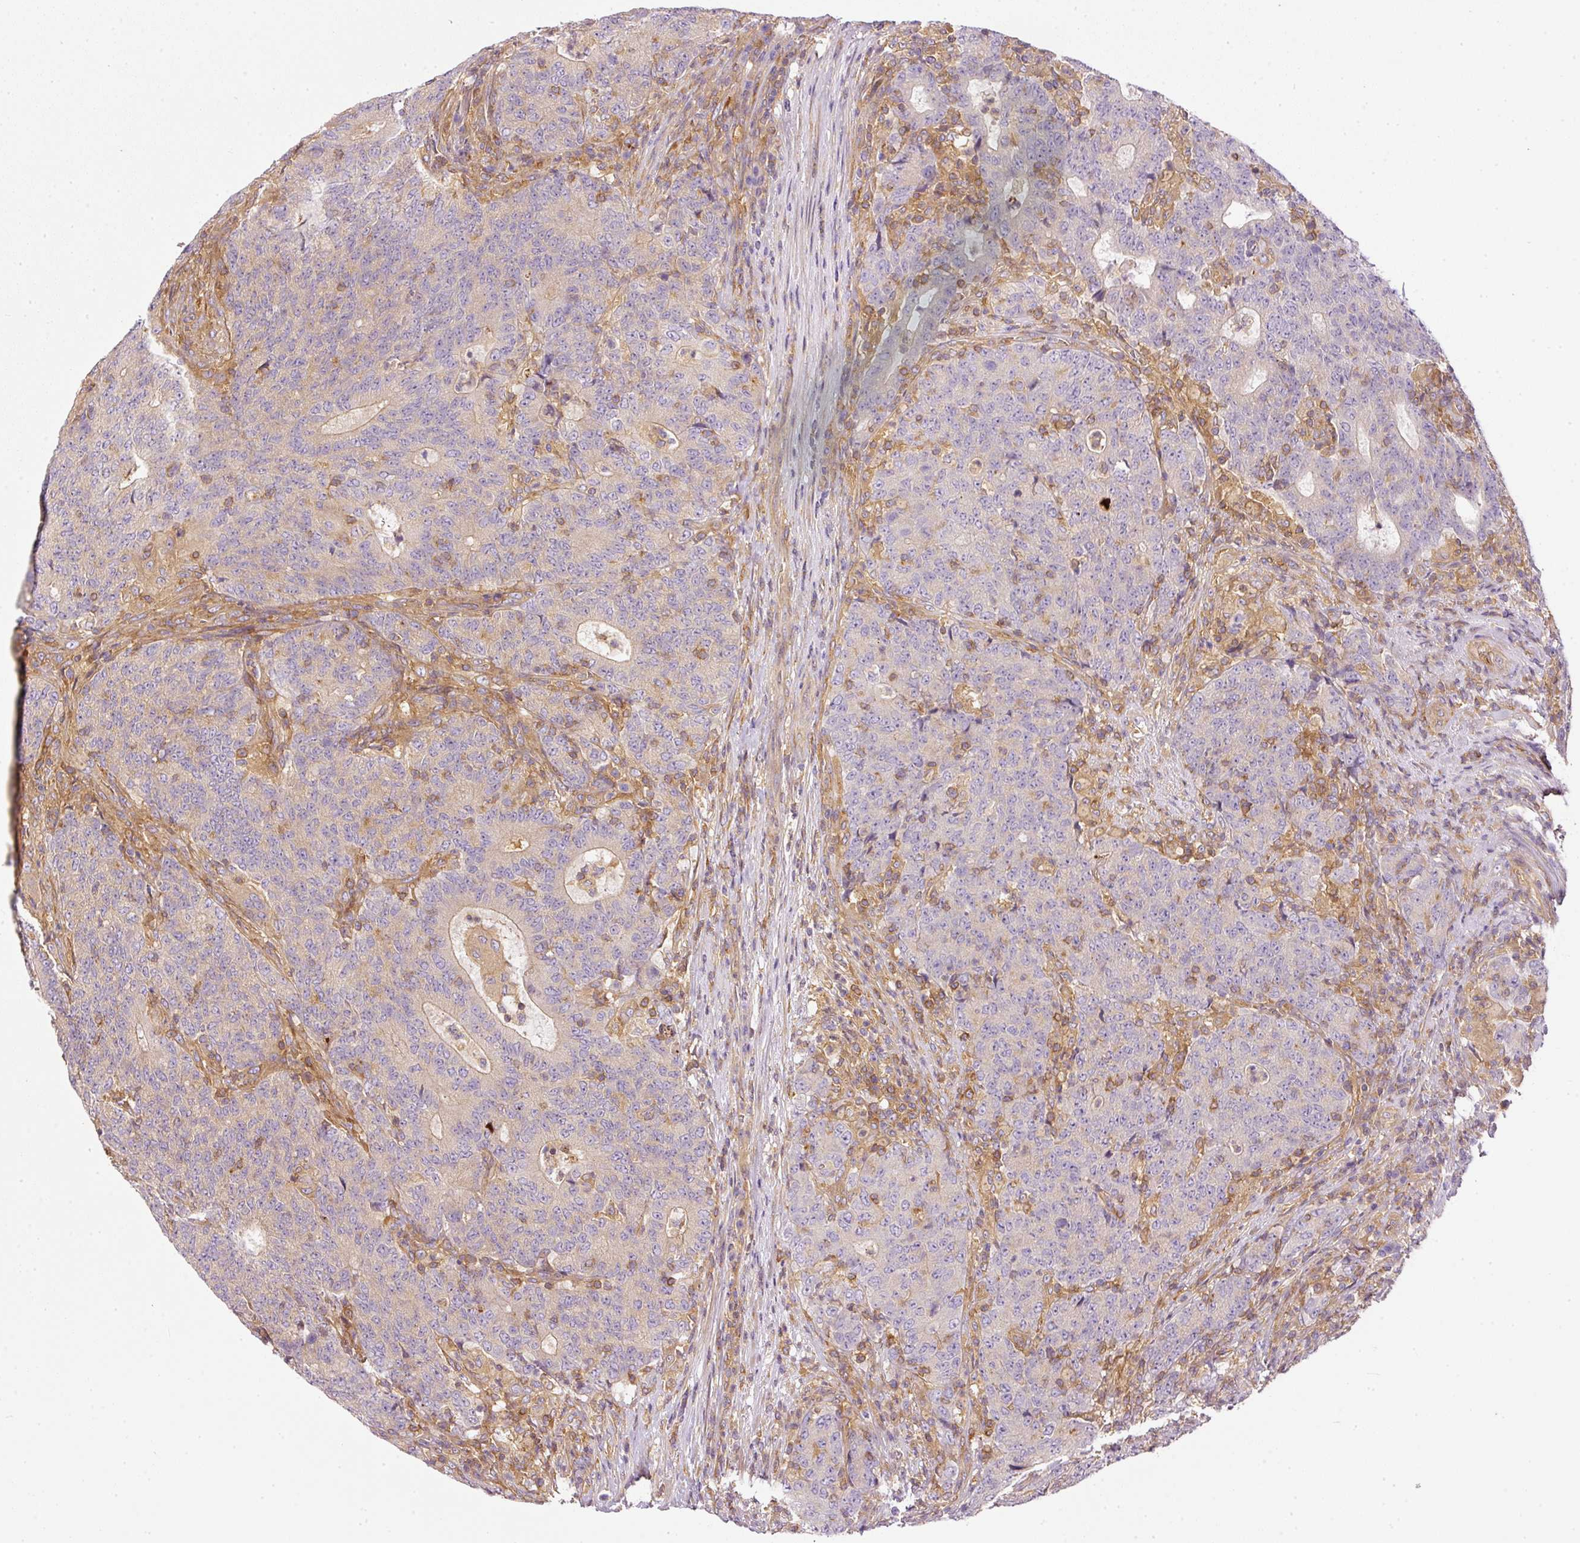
{"staining": {"intensity": "negative", "quantity": "none", "location": "none"}, "tissue": "colorectal cancer", "cell_type": "Tumor cells", "image_type": "cancer", "snomed": [{"axis": "morphology", "description": "Adenocarcinoma, NOS"}, {"axis": "topography", "description": "Colon"}], "caption": "Tumor cells are negative for brown protein staining in colorectal cancer.", "gene": "TBC1D2B", "patient": {"sex": "female", "age": 75}}